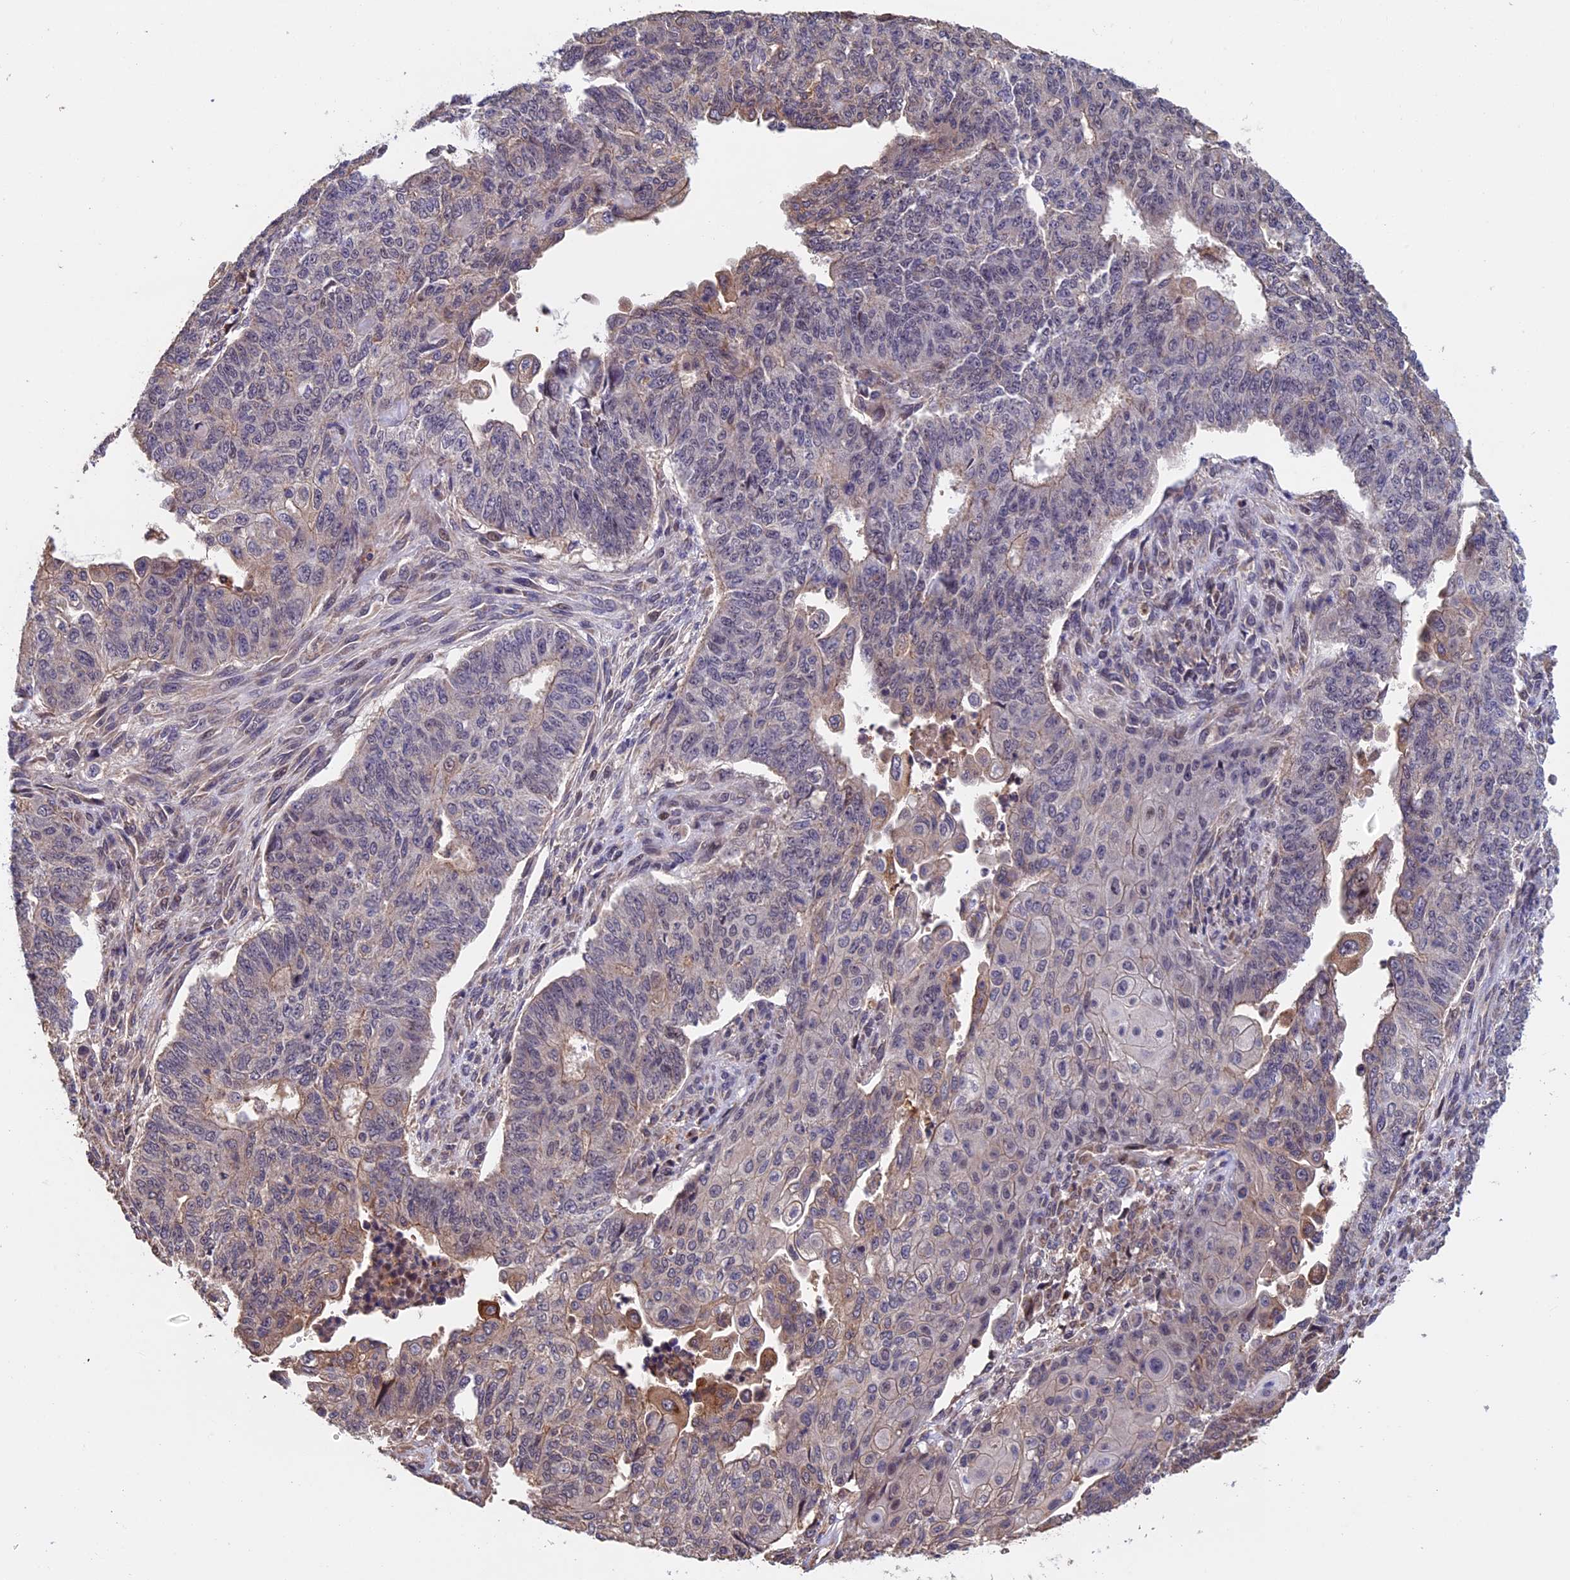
{"staining": {"intensity": "weak", "quantity": "<25%", "location": "cytoplasmic/membranous"}, "tissue": "endometrial cancer", "cell_type": "Tumor cells", "image_type": "cancer", "snomed": [{"axis": "morphology", "description": "Adenocarcinoma, NOS"}, {"axis": "topography", "description": "Endometrium"}], "caption": "High power microscopy micrograph of an immunohistochemistry histopathology image of adenocarcinoma (endometrial), revealing no significant expression in tumor cells.", "gene": "PKD2L2", "patient": {"sex": "female", "age": 32}}